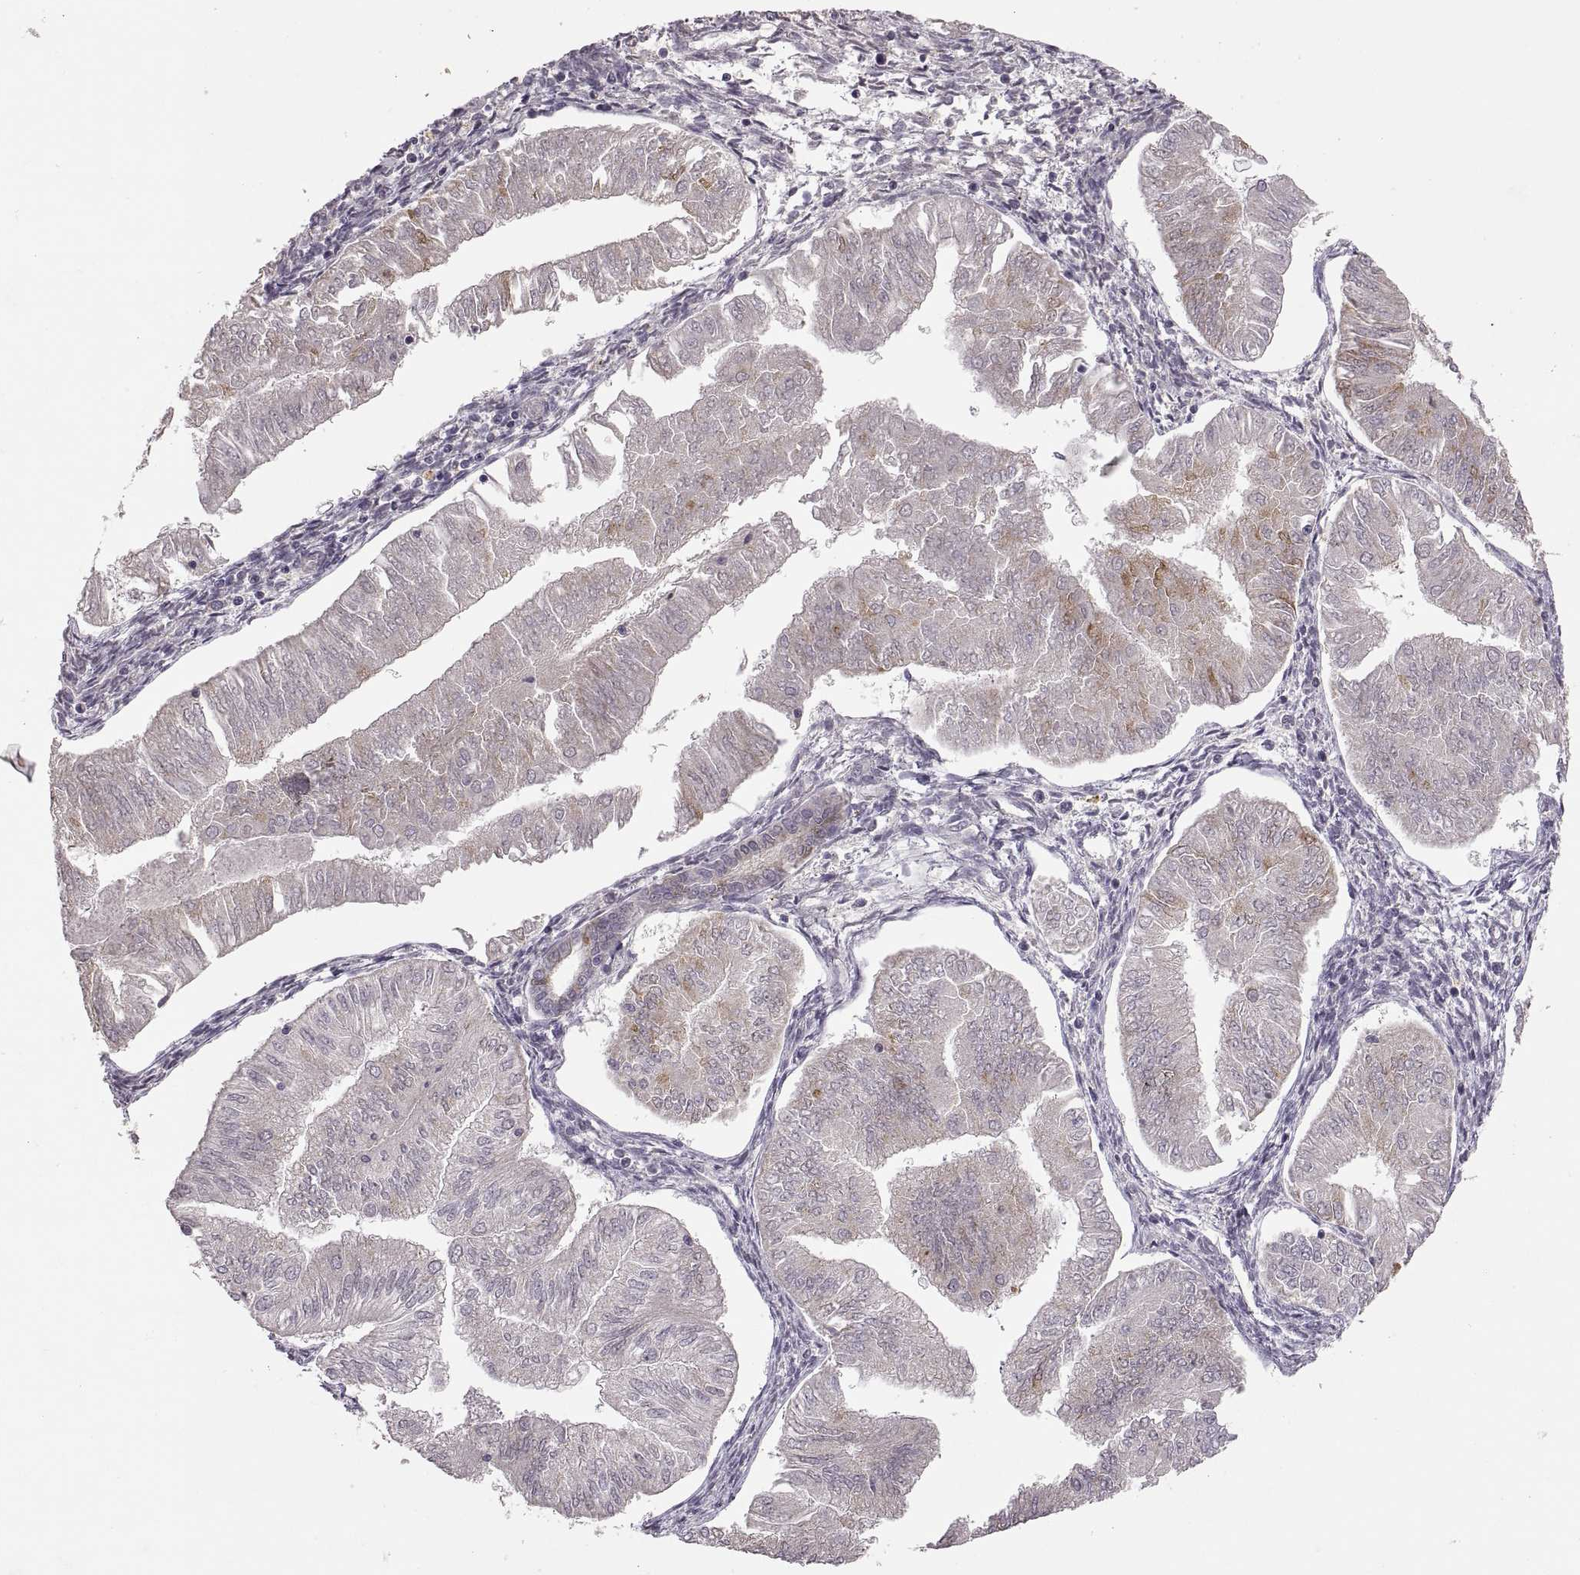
{"staining": {"intensity": "moderate", "quantity": "<25%", "location": "cytoplasmic/membranous"}, "tissue": "endometrial cancer", "cell_type": "Tumor cells", "image_type": "cancer", "snomed": [{"axis": "morphology", "description": "Adenocarcinoma, NOS"}, {"axis": "topography", "description": "Endometrium"}], "caption": "Tumor cells reveal low levels of moderate cytoplasmic/membranous staining in about <25% of cells in human endometrial adenocarcinoma. The staining is performed using DAB brown chromogen to label protein expression. The nuclei are counter-stained blue using hematoxylin.", "gene": "HMGCR", "patient": {"sex": "female", "age": 53}}